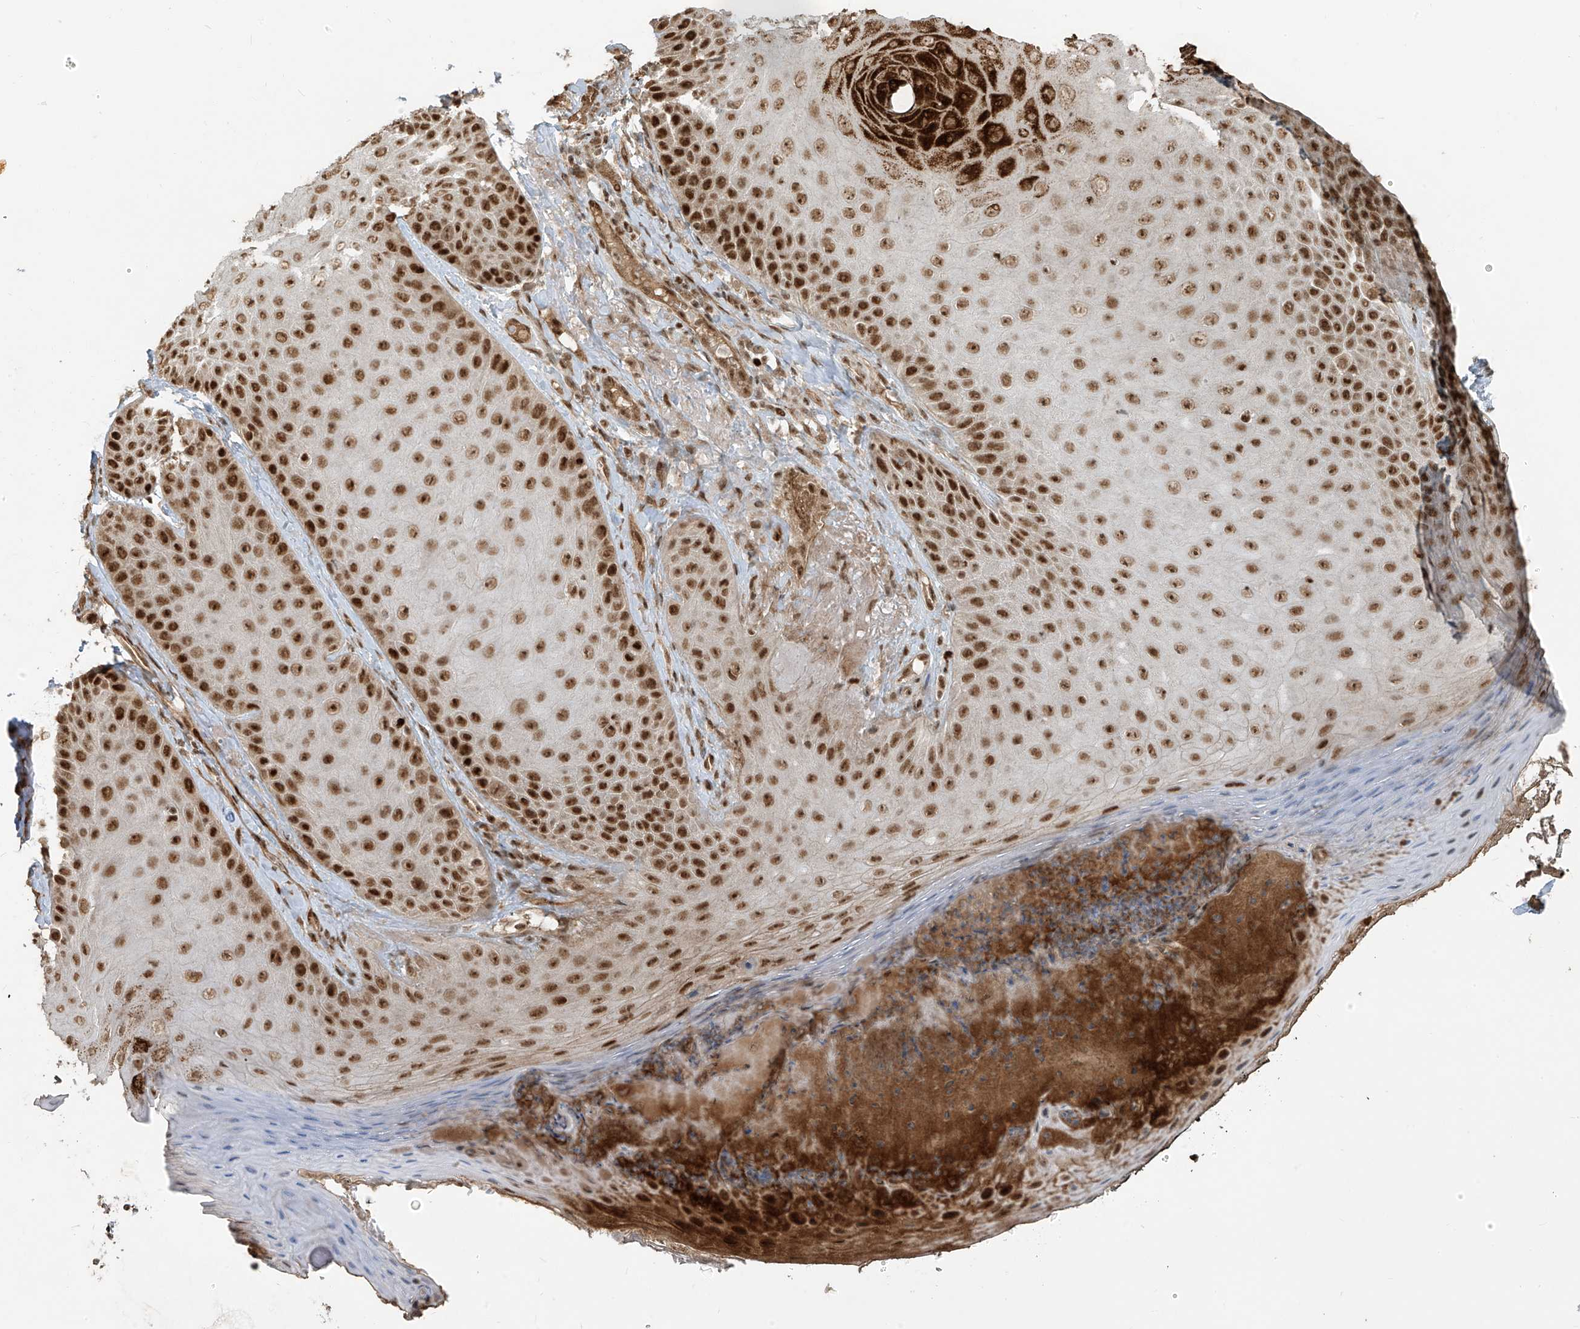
{"staining": {"intensity": "strong", "quantity": "25%-75%", "location": "nuclear"}, "tissue": "skin", "cell_type": "Fibroblasts", "image_type": "normal", "snomed": [{"axis": "morphology", "description": "Normal tissue, NOS"}, {"axis": "topography", "description": "Skin"}], "caption": "Immunohistochemical staining of benign skin shows strong nuclear protein positivity in approximately 25%-75% of fibroblasts.", "gene": "ARHGEF3", "patient": {"sex": "male", "age": 57}}